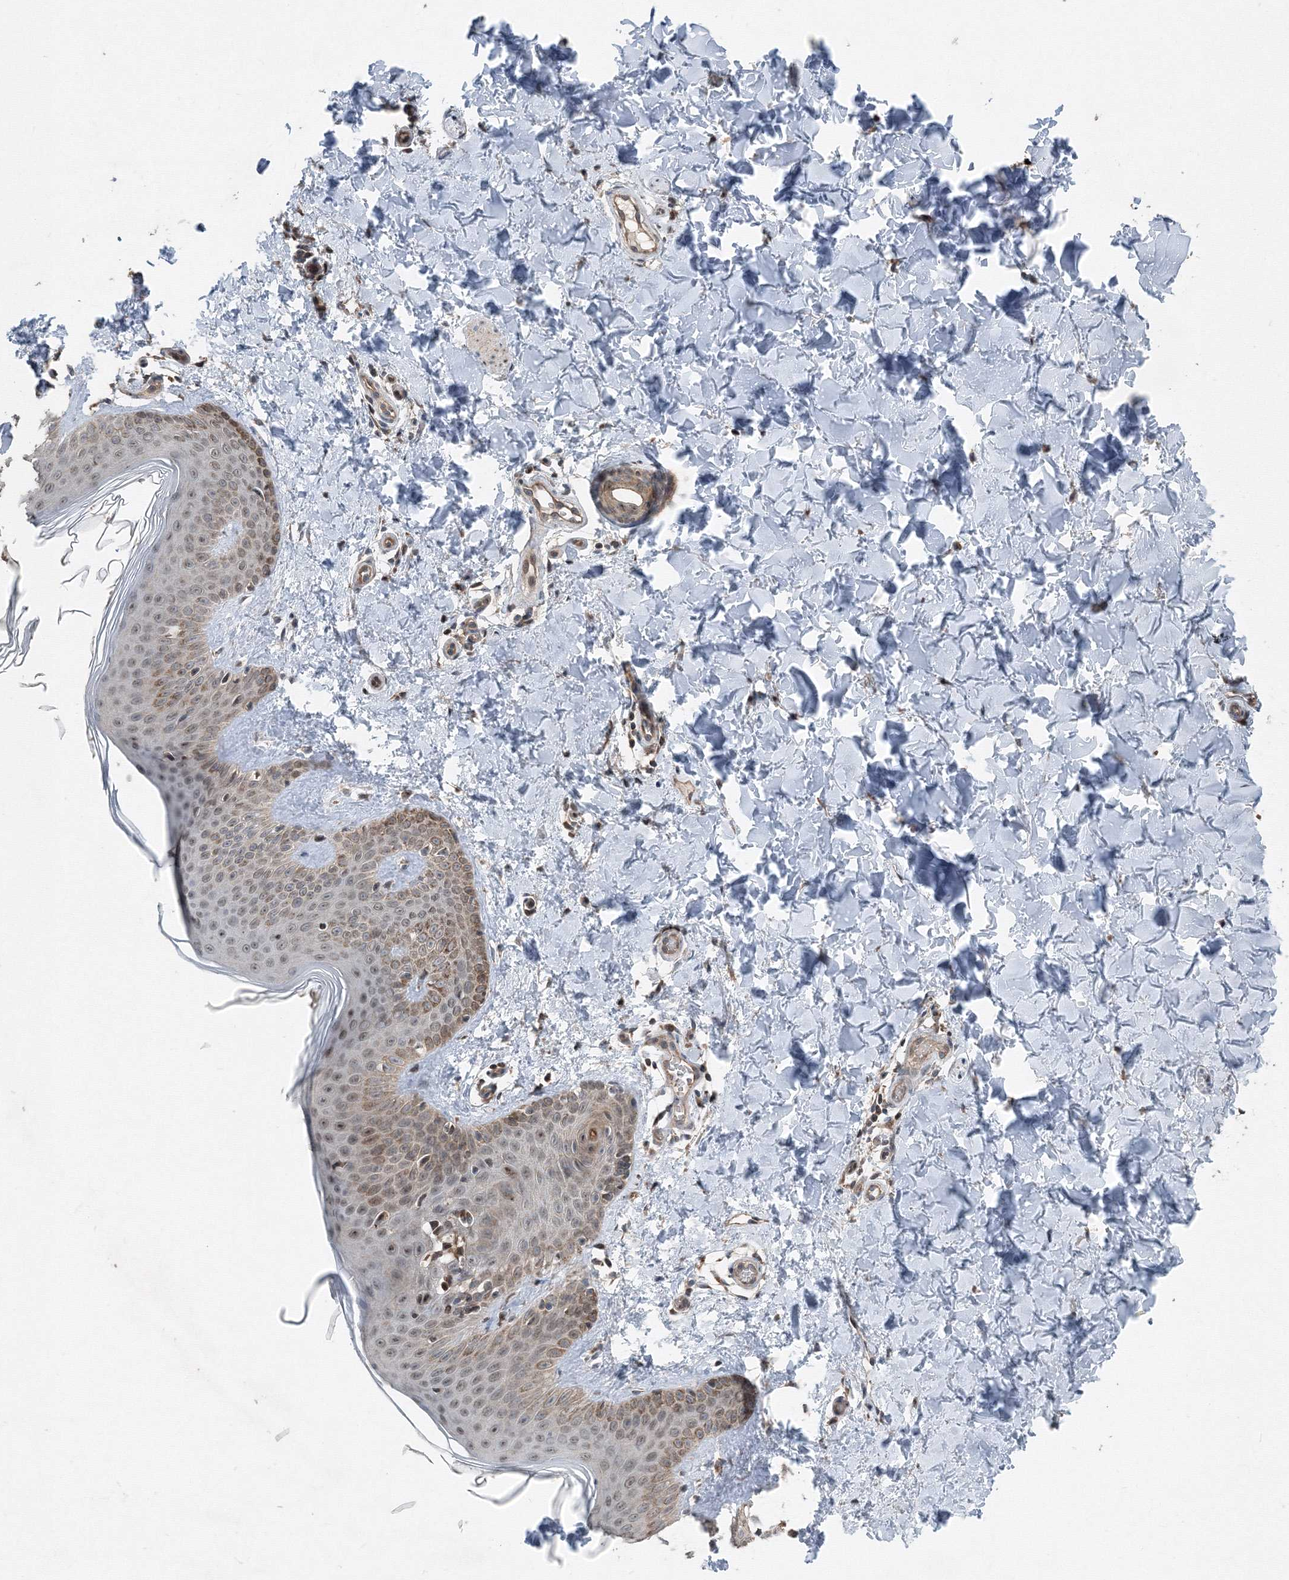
{"staining": {"intensity": "moderate", "quantity": ">75%", "location": "cytoplasmic/membranous,nuclear"}, "tissue": "skin", "cell_type": "Fibroblasts", "image_type": "normal", "snomed": [{"axis": "morphology", "description": "Normal tissue, NOS"}, {"axis": "topography", "description": "Skin"}], "caption": "IHC staining of unremarkable skin, which displays medium levels of moderate cytoplasmic/membranous,nuclear positivity in about >75% of fibroblasts indicating moderate cytoplasmic/membranous,nuclear protein expression. The staining was performed using DAB (3,3'-diaminobenzidine) (brown) for protein detection and nuclei were counterstained in hematoxylin (blue).", "gene": "AASDH", "patient": {"sex": "male", "age": 36}}